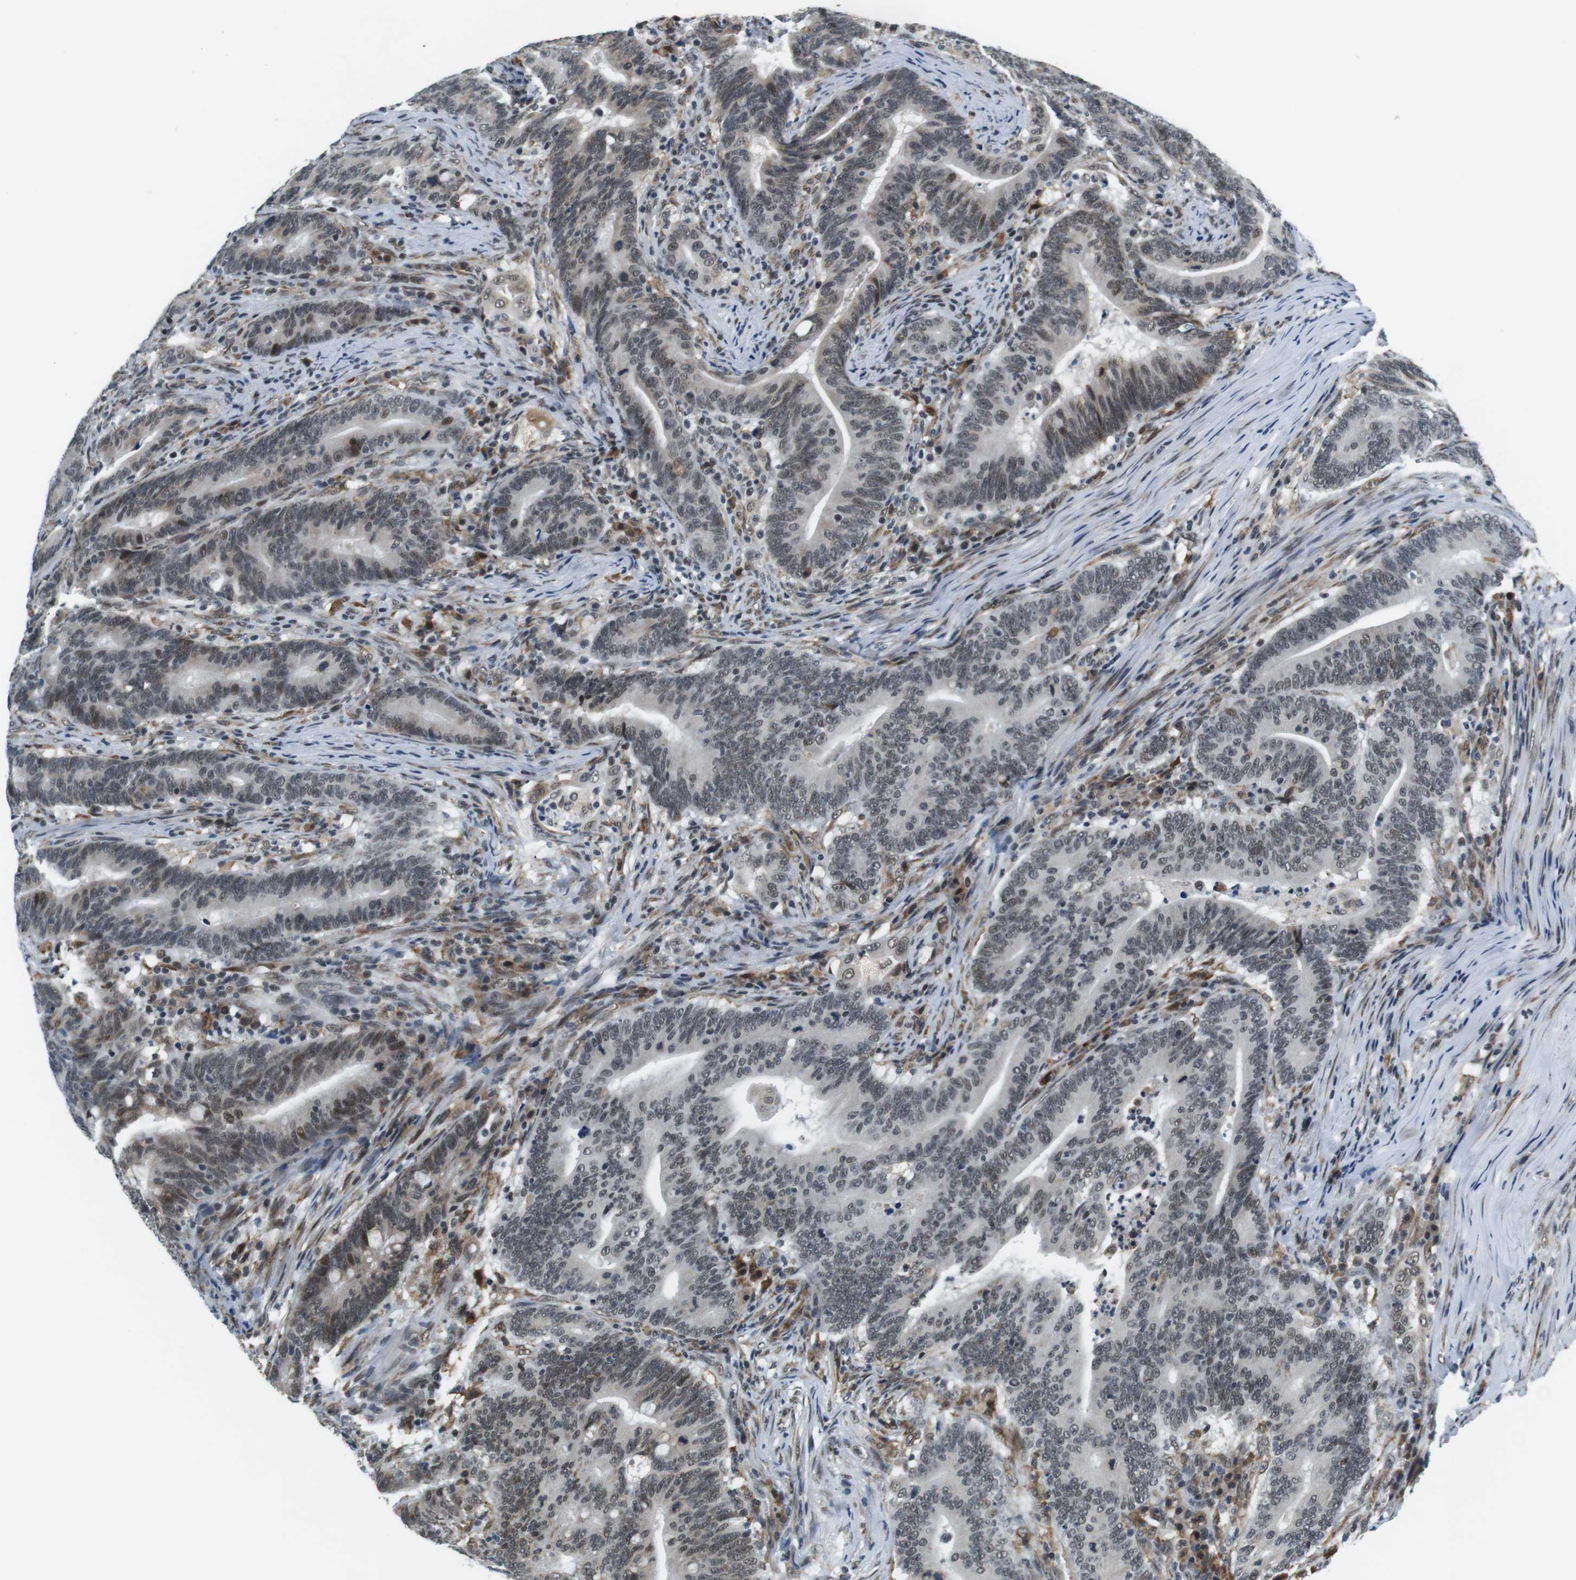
{"staining": {"intensity": "weak", "quantity": "<25%", "location": "nuclear"}, "tissue": "colorectal cancer", "cell_type": "Tumor cells", "image_type": "cancer", "snomed": [{"axis": "morphology", "description": "Normal tissue, NOS"}, {"axis": "morphology", "description": "Adenocarcinoma, NOS"}, {"axis": "topography", "description": "Colon"}], "caption": "There is no significant expression in tumor cells of colorectal adenocarcinoma.", "gene": "RNF38", "patient": {"sex": "female", "age": 66}}